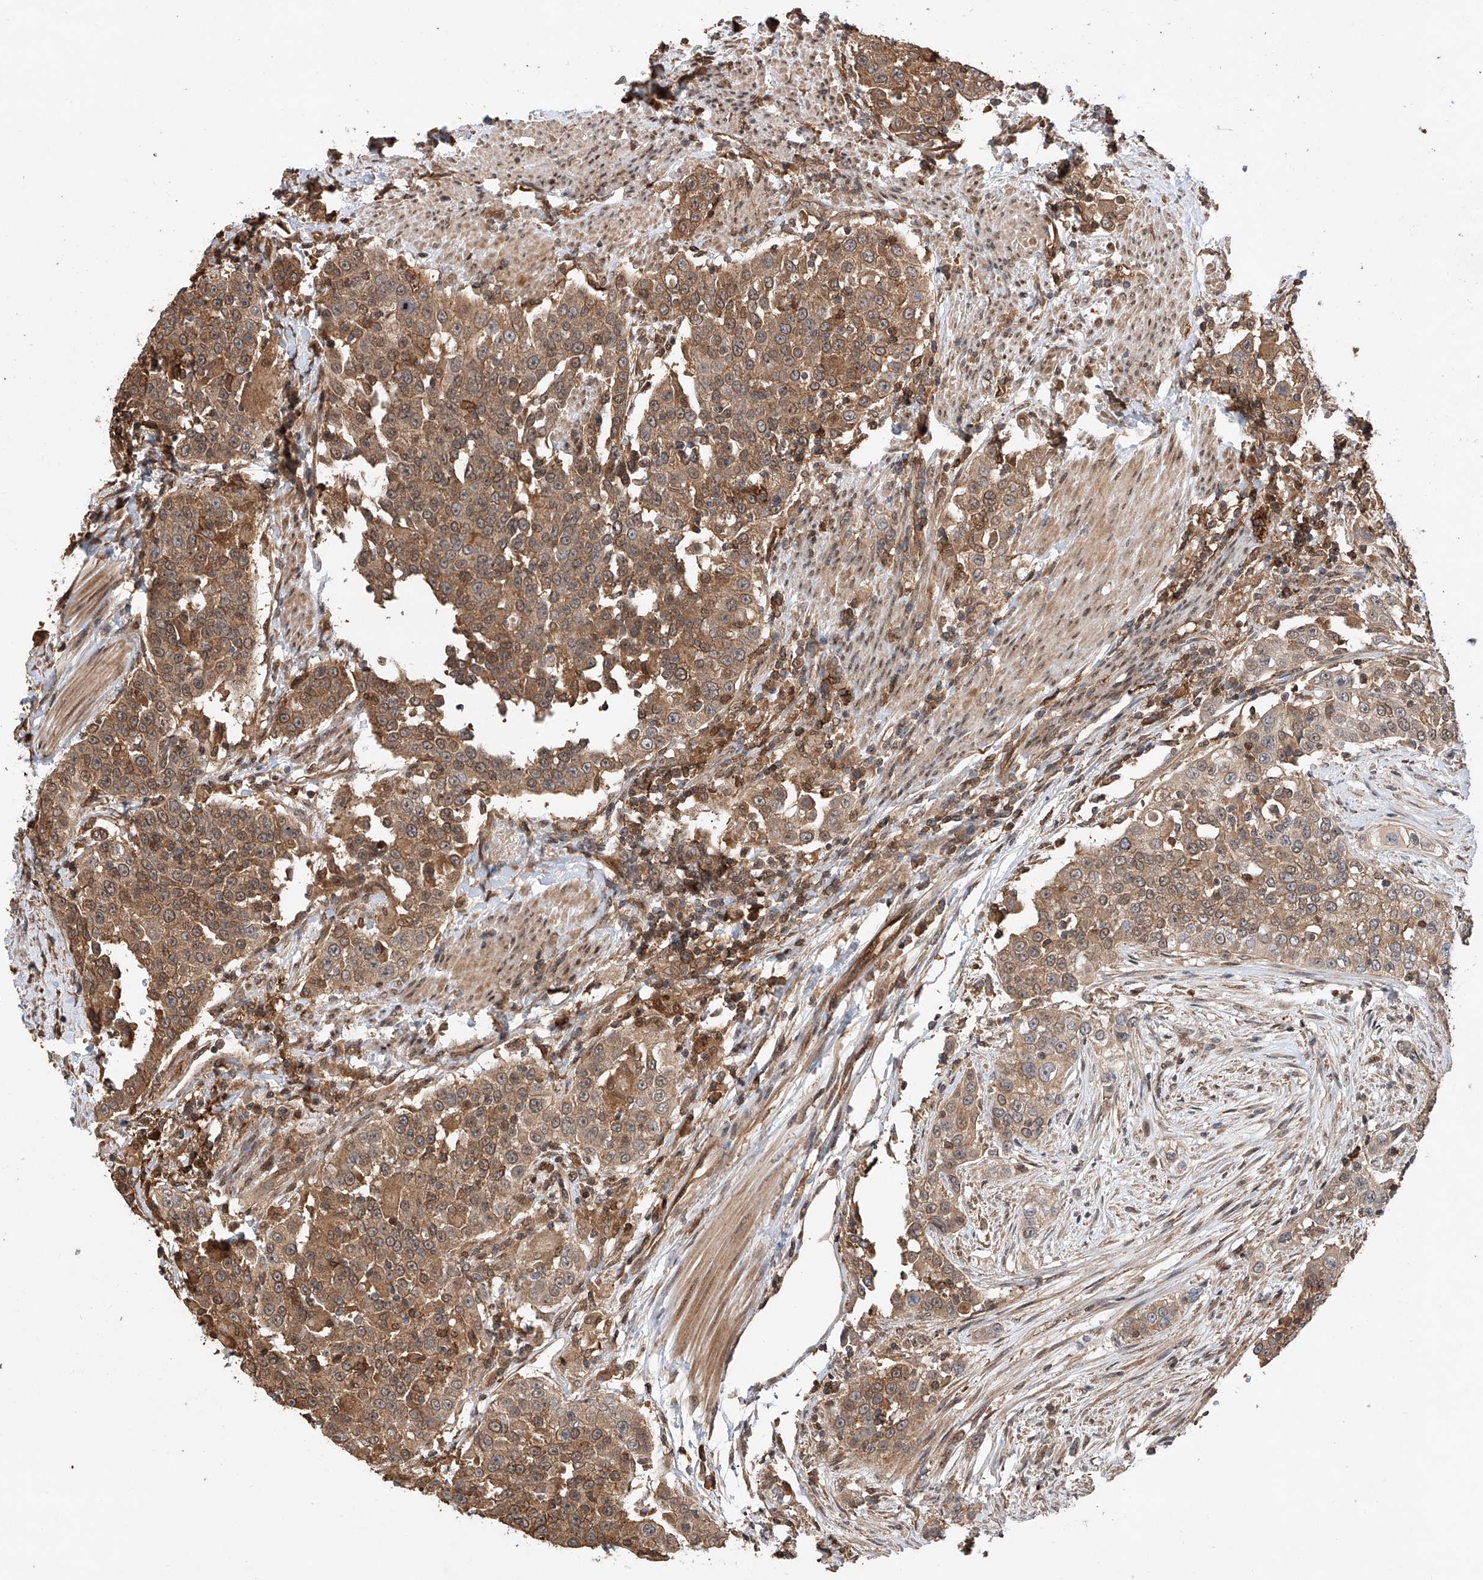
{"staining": {"intensity": "moderate", "quantity": ">75%", "location": "cytoplasmic/membranous,nuclear"}, "tissue": "urothelial cancer", "cell_type": "Tumor cells", "image_type": "cancer", "snomed": [{"axis": "morphology", "description": "Urothelial carcinoma, High grade"}, {"axis": "topography", "description": "Urinary bladder"}], "caption": "IHC micrograph of neoplastic tissue: urothelial cancer stained using IHC shows medium levels of moderate protein expression localized specifically in the cytoplasmic/membranous and nuclear of tumor cells, appearing as a cytoplasmic/membranous and nuclear brown color.", "gene": "RILPL2", "patient": {"sex": "female", "age": 80}}